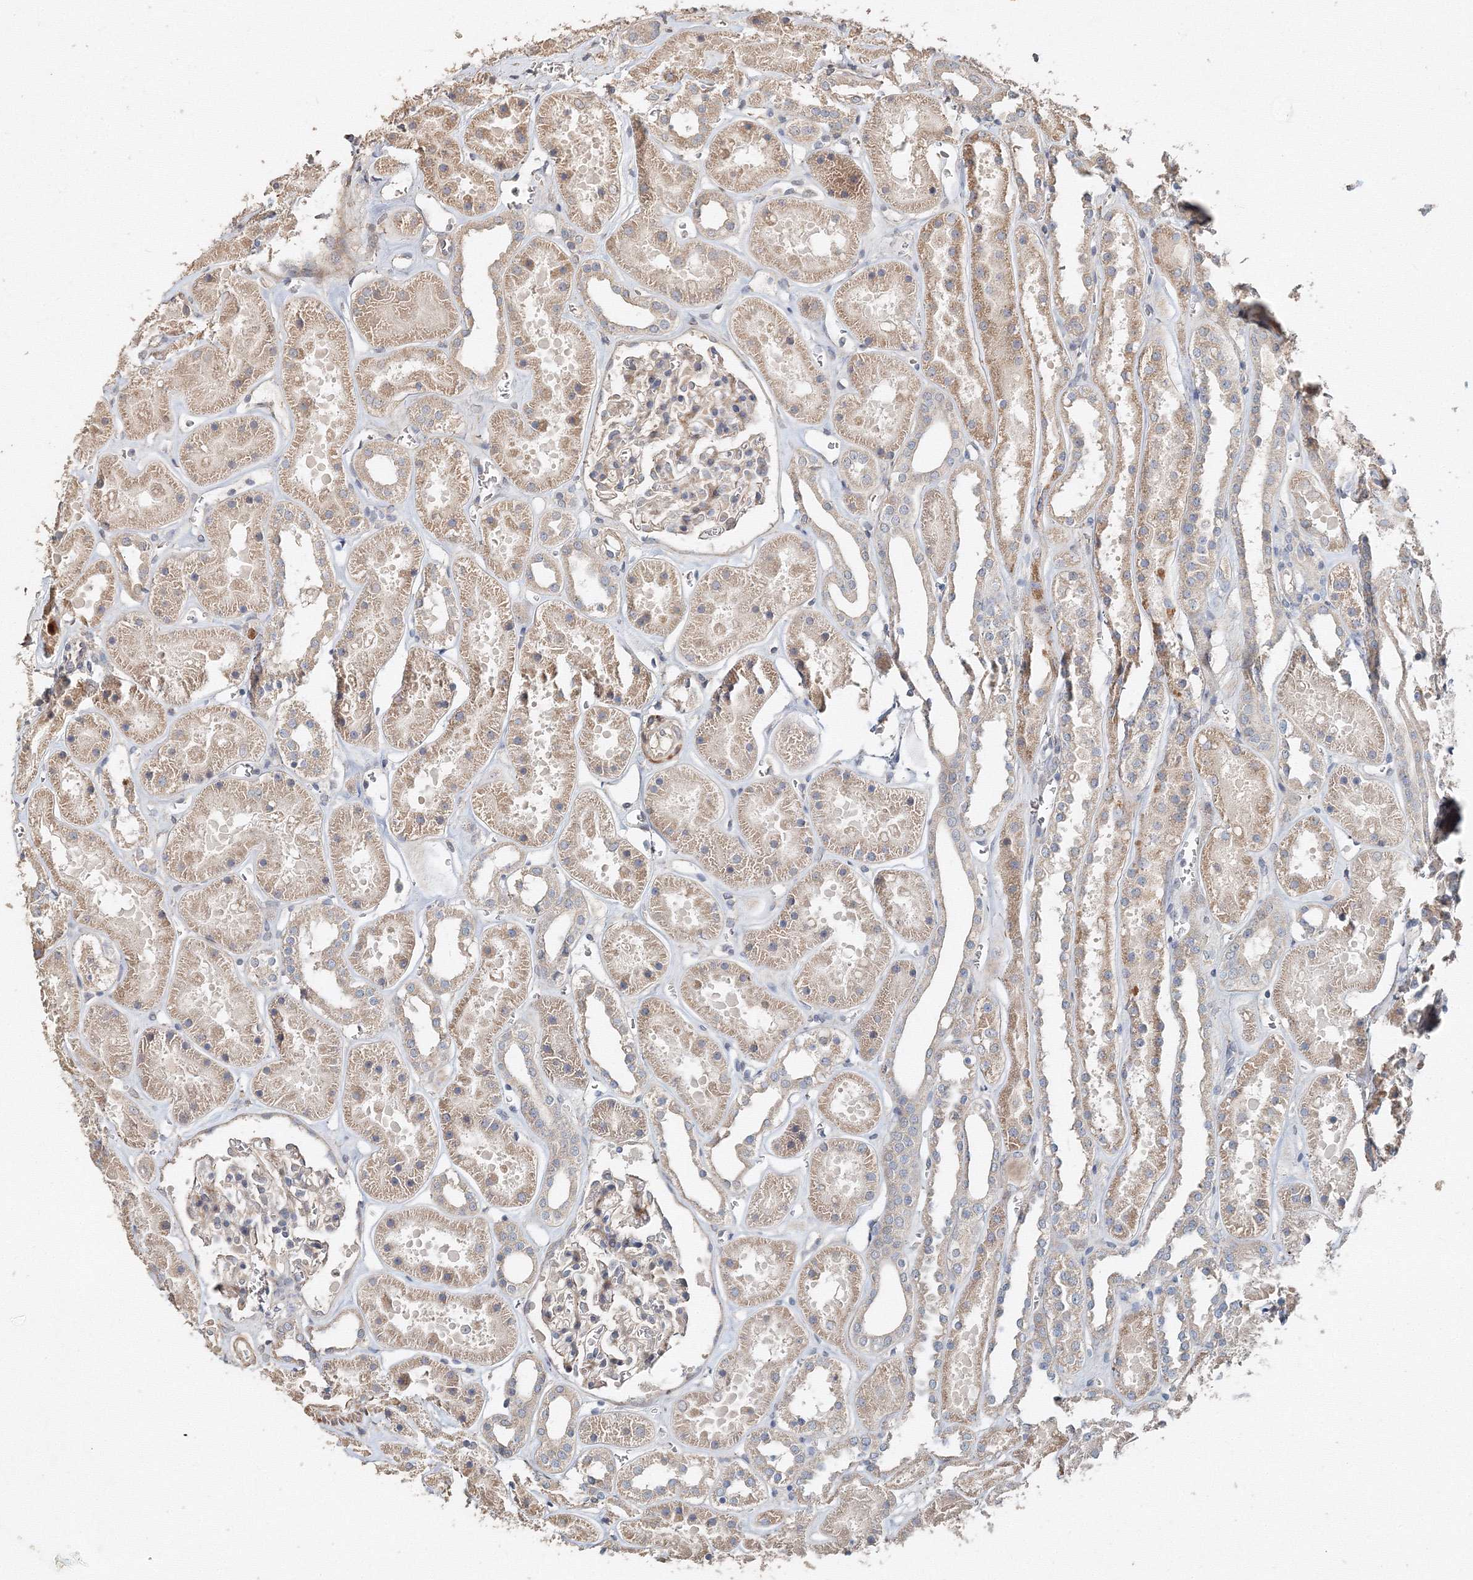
{"staining": {"intensity": "moderate", "quantity": "<25%", "location": "cytoplasmic/membranous"}, "tissue": "kidney", "cell_type": "Cells in glomeruli", "image_type": "normal", "snomed": [{"axis": "morphology", "description": "Normal tissue, NOS"}, {"axis": "topography", "description": "Kidney"}], "caption": "About <25% of cells in glomeruli in benign human kidney display moderate cytoplasmic/membranous protein positivity as visualized by brown immunohistochemical staining.", "gene": "NALF2", "patient": {"sex": "female", "age": 41}}